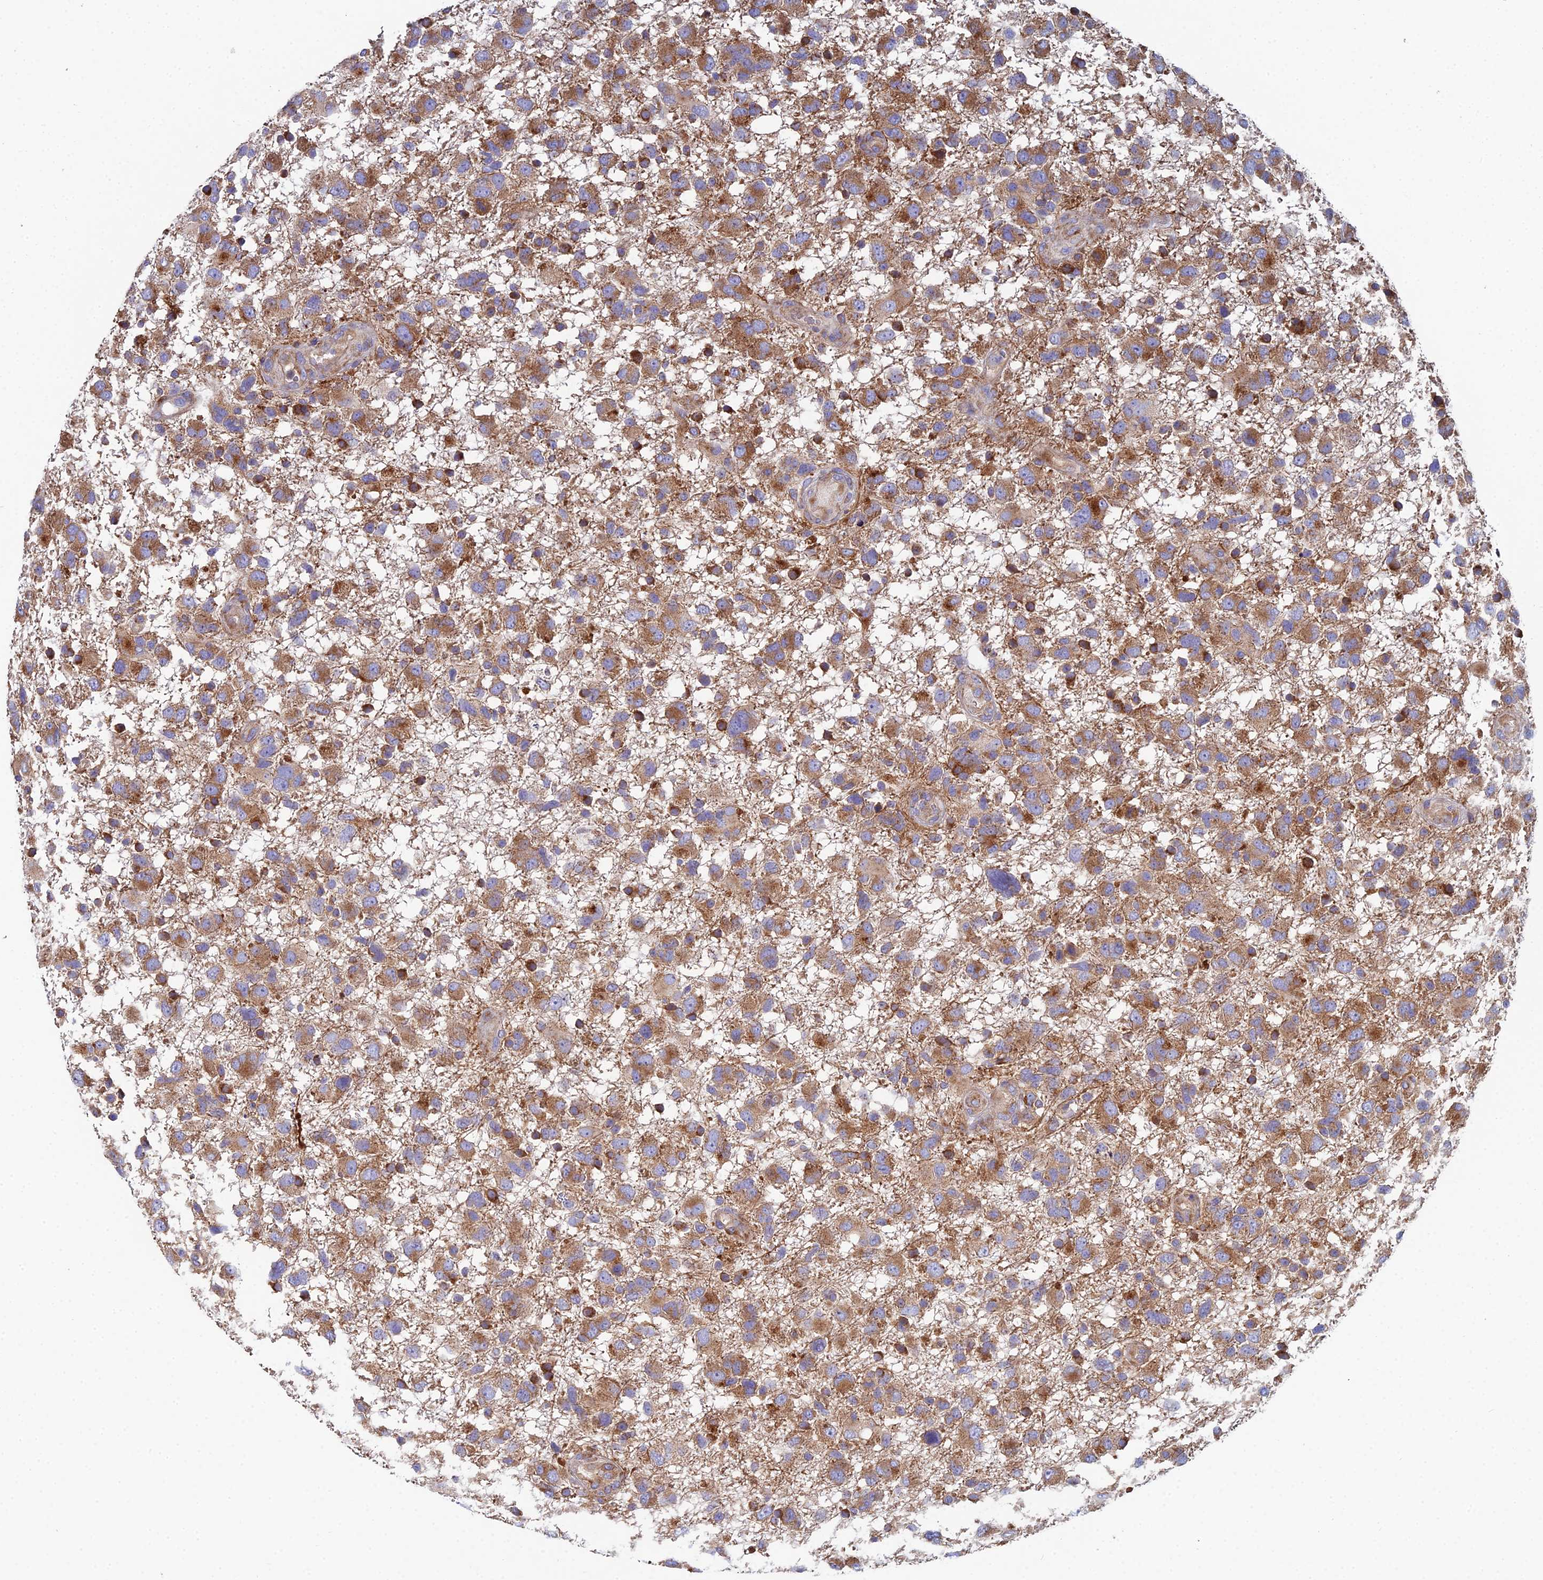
{"staining": {"intensity": "moderate", "quantity": ">75%", "location": "cytoplasmic/membranous"}, "tissue": "glioma", "cell_type": "Tumor cells", "image_type": "cancer", "snomed": [{"axis": "morphology", "description": "Glioma, malignant, High grade"}, {"axis": "topography", "description": "Brain"}], "caption": "A medium amount of moderate cytoplasmic/membranous positivity is identified in about >75% of tumor cells in high-grade glioma (malignant) tissue. (DAB = brown stain, brightfield microscopy at high magnification).", "gene": "CLCN3", "patient": {"sex": "male", "age": 61}}